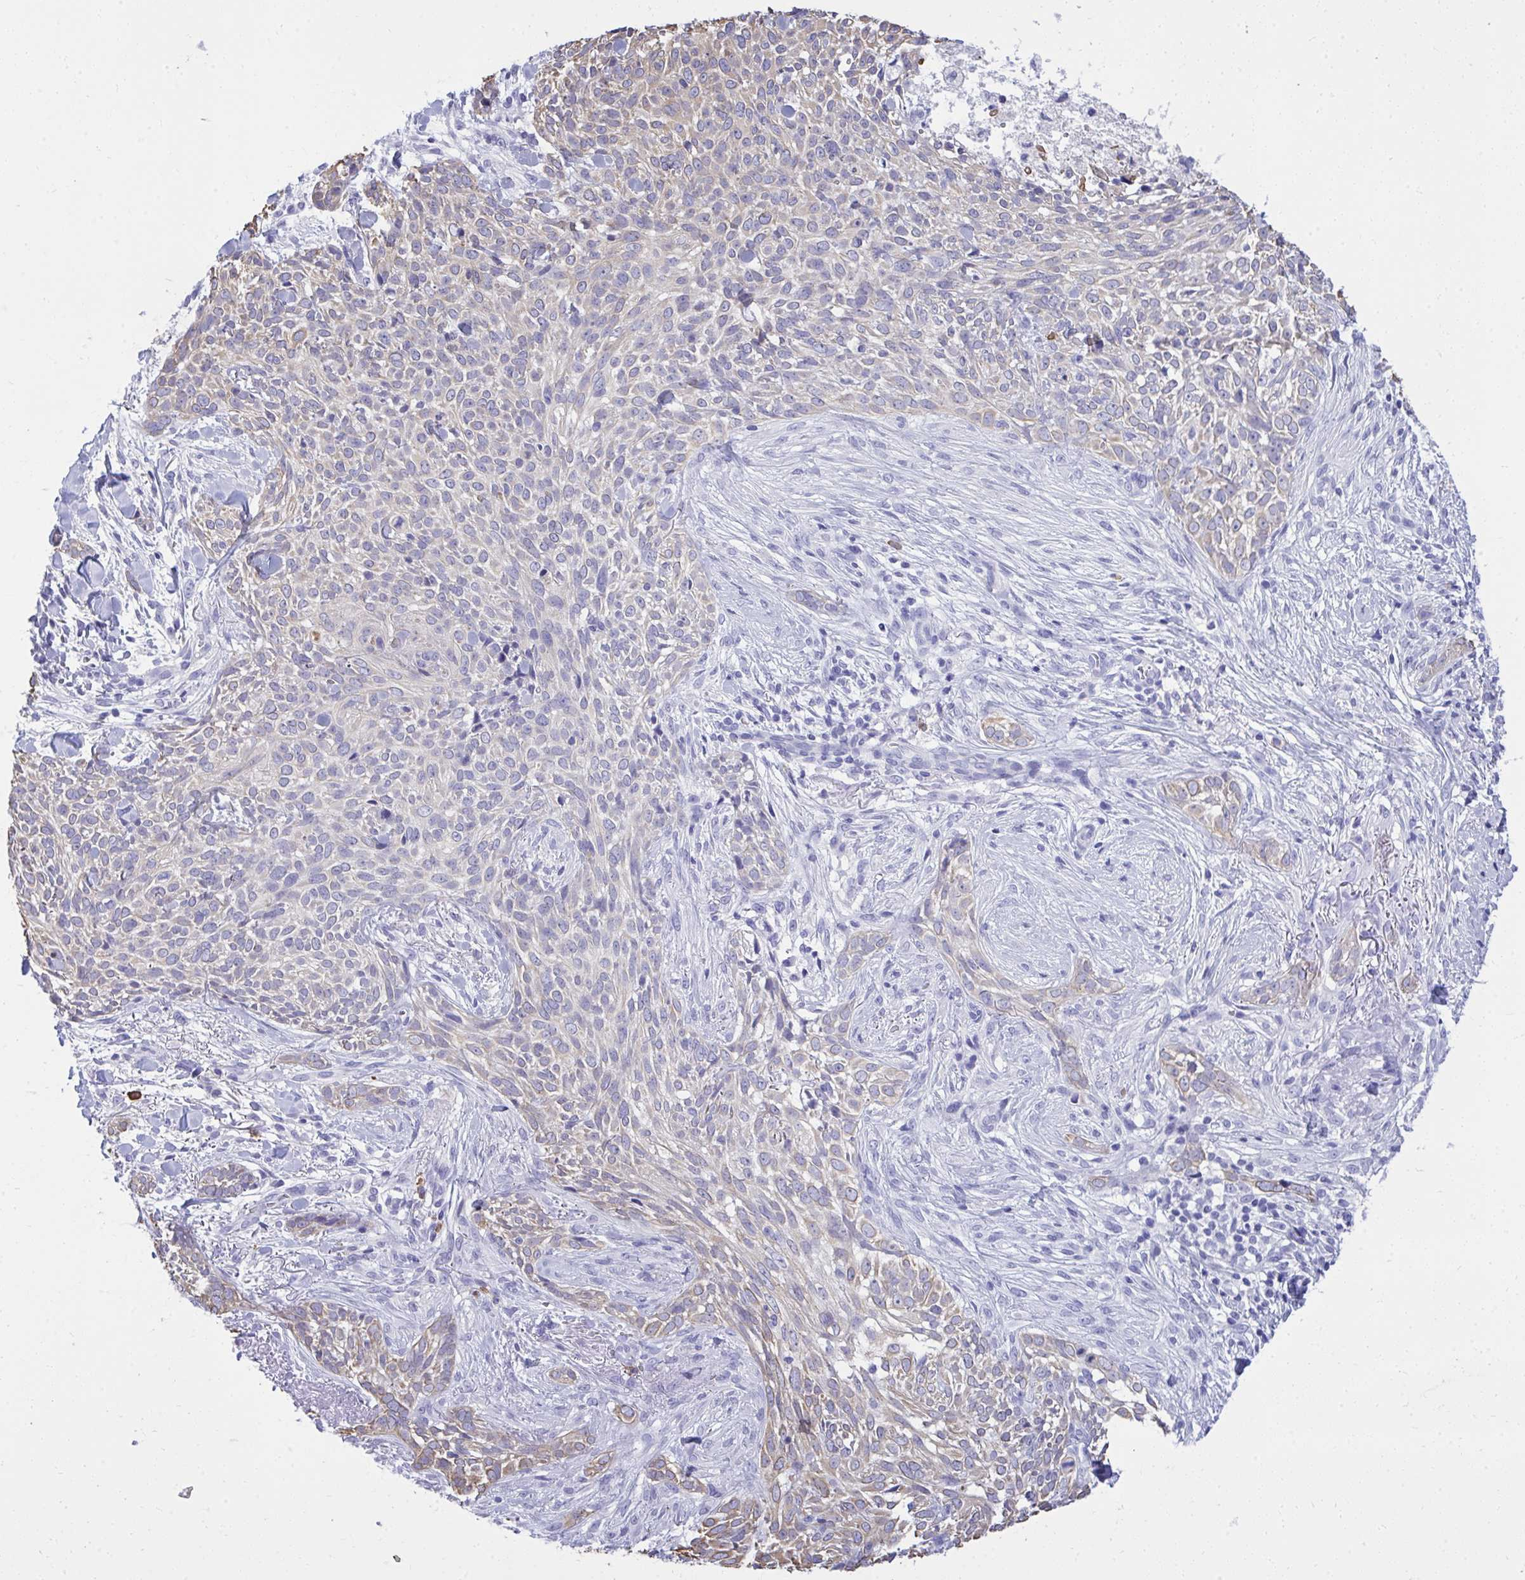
{"staining": {"intensity": "weak", "quantity": "<25%", "location": "cytoplasmic/membranous"}, "tissue": "skin cancer", "cell_type": "Tumor cells", "image_type": "cancer", "snomed": [{"axis": "morphology", "description": "Basal cell carcinoma"}, {"axis": "topography", "description": "Skin"}, {"axis": "topography", "description": "Skin of face"}], "caption": "The image demonstrates no staining of tumor cells in basal cell carcinoma (skin).", "gene": "PSD", "patient": {"sex": "female", "age": 90}}